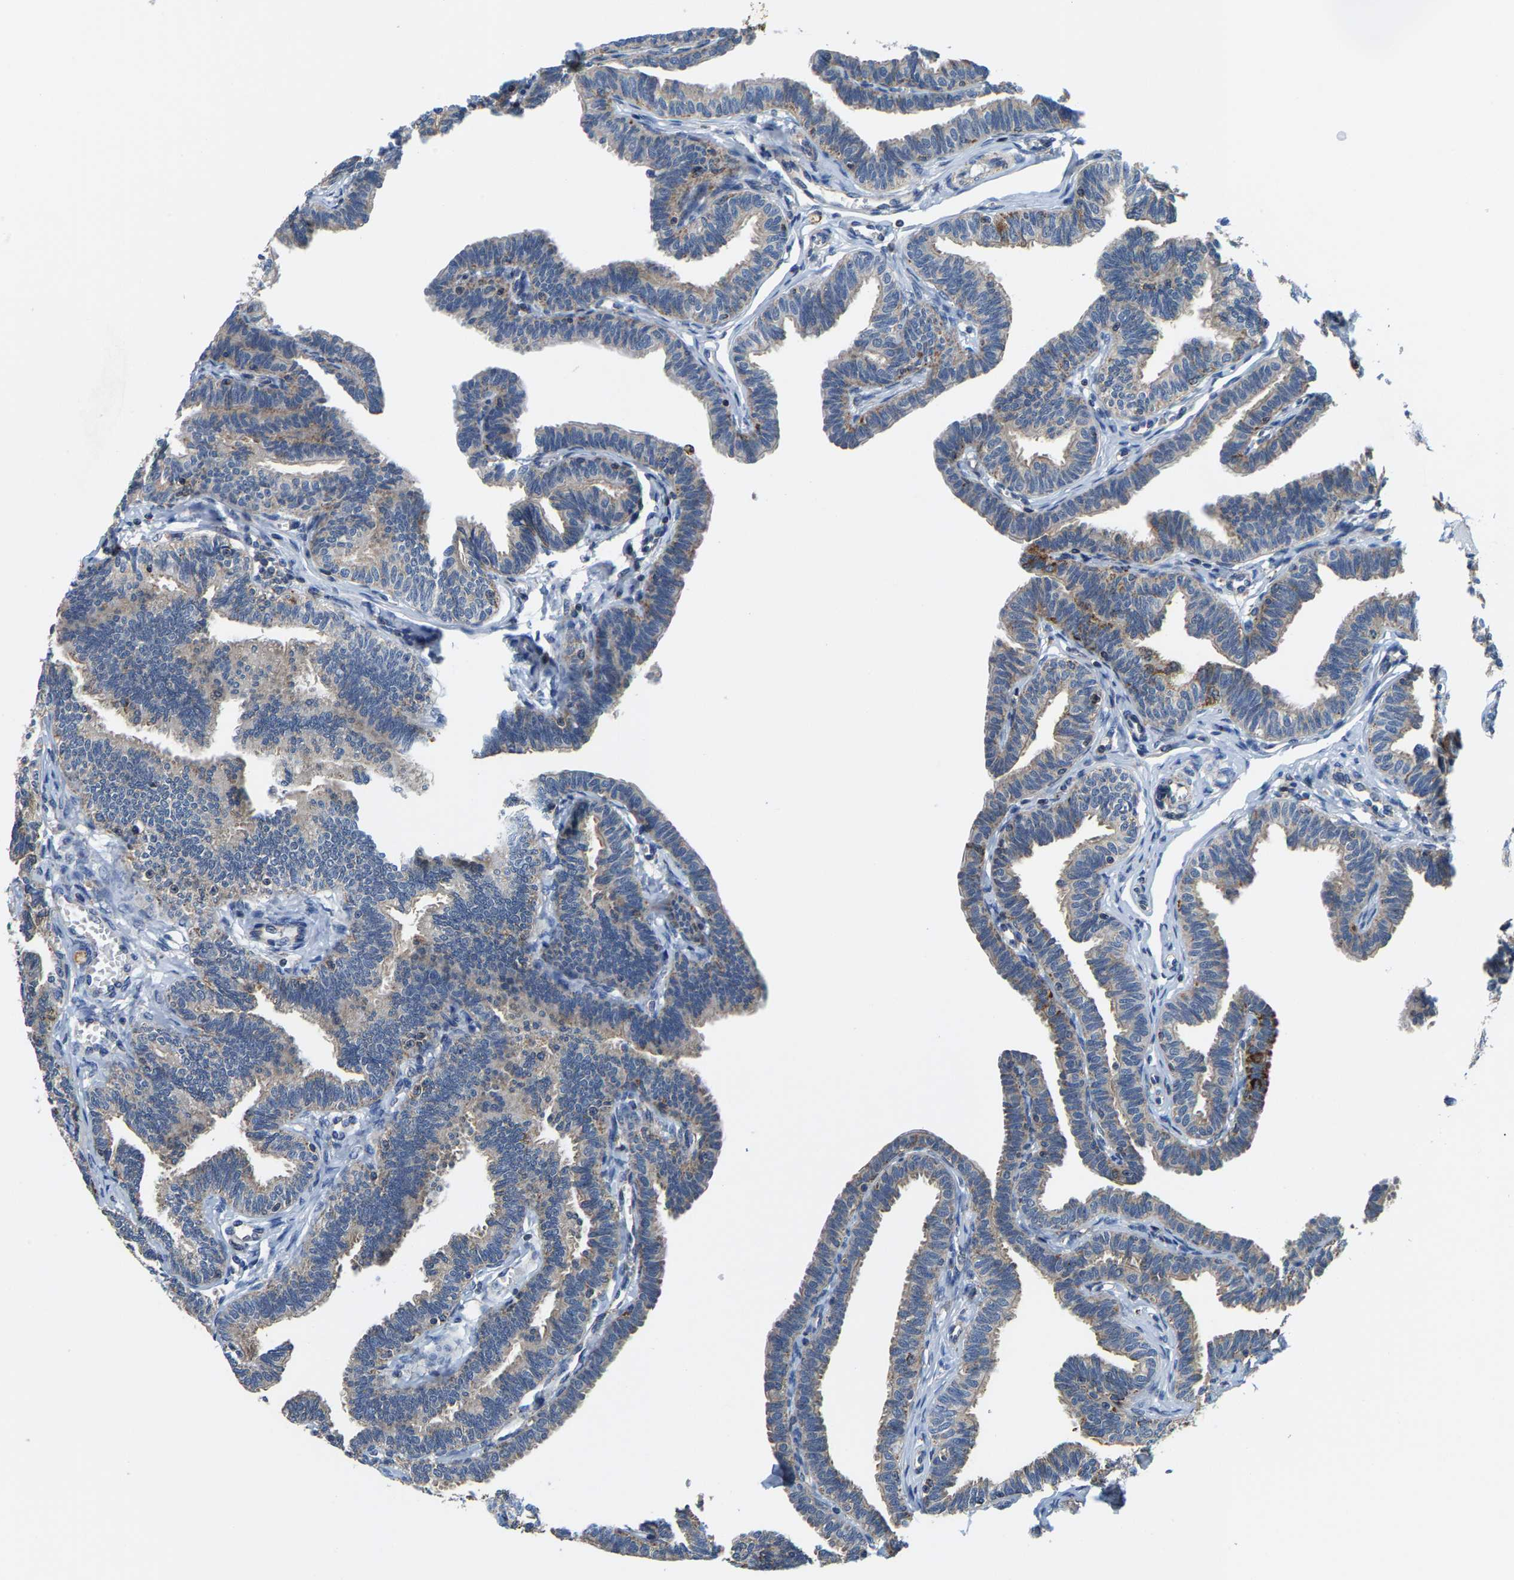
{"staining": {"intensity": "moderate", "quantity": "25%-75%", "location": "cytoplasmic/membranous"}, "tissue": "fallopian tube", "cell_type": "Glandular cells", "image_type": "normal", "snomed": [{"axis": "morphology", "description": "Normal tissue, NOS"}, {"axis": "topography", "description": "Fallopian tube"}, {"axis": "topography", "description": "Ovary"}], "caption": "Protein staining reveals moderate cytoplasmic/membranous positivity in about 25%-75% of glandular cells in unremarkable fallopian tube.", "gene": "SHMT2", "patient": {"sex": "female", "age": 23}}